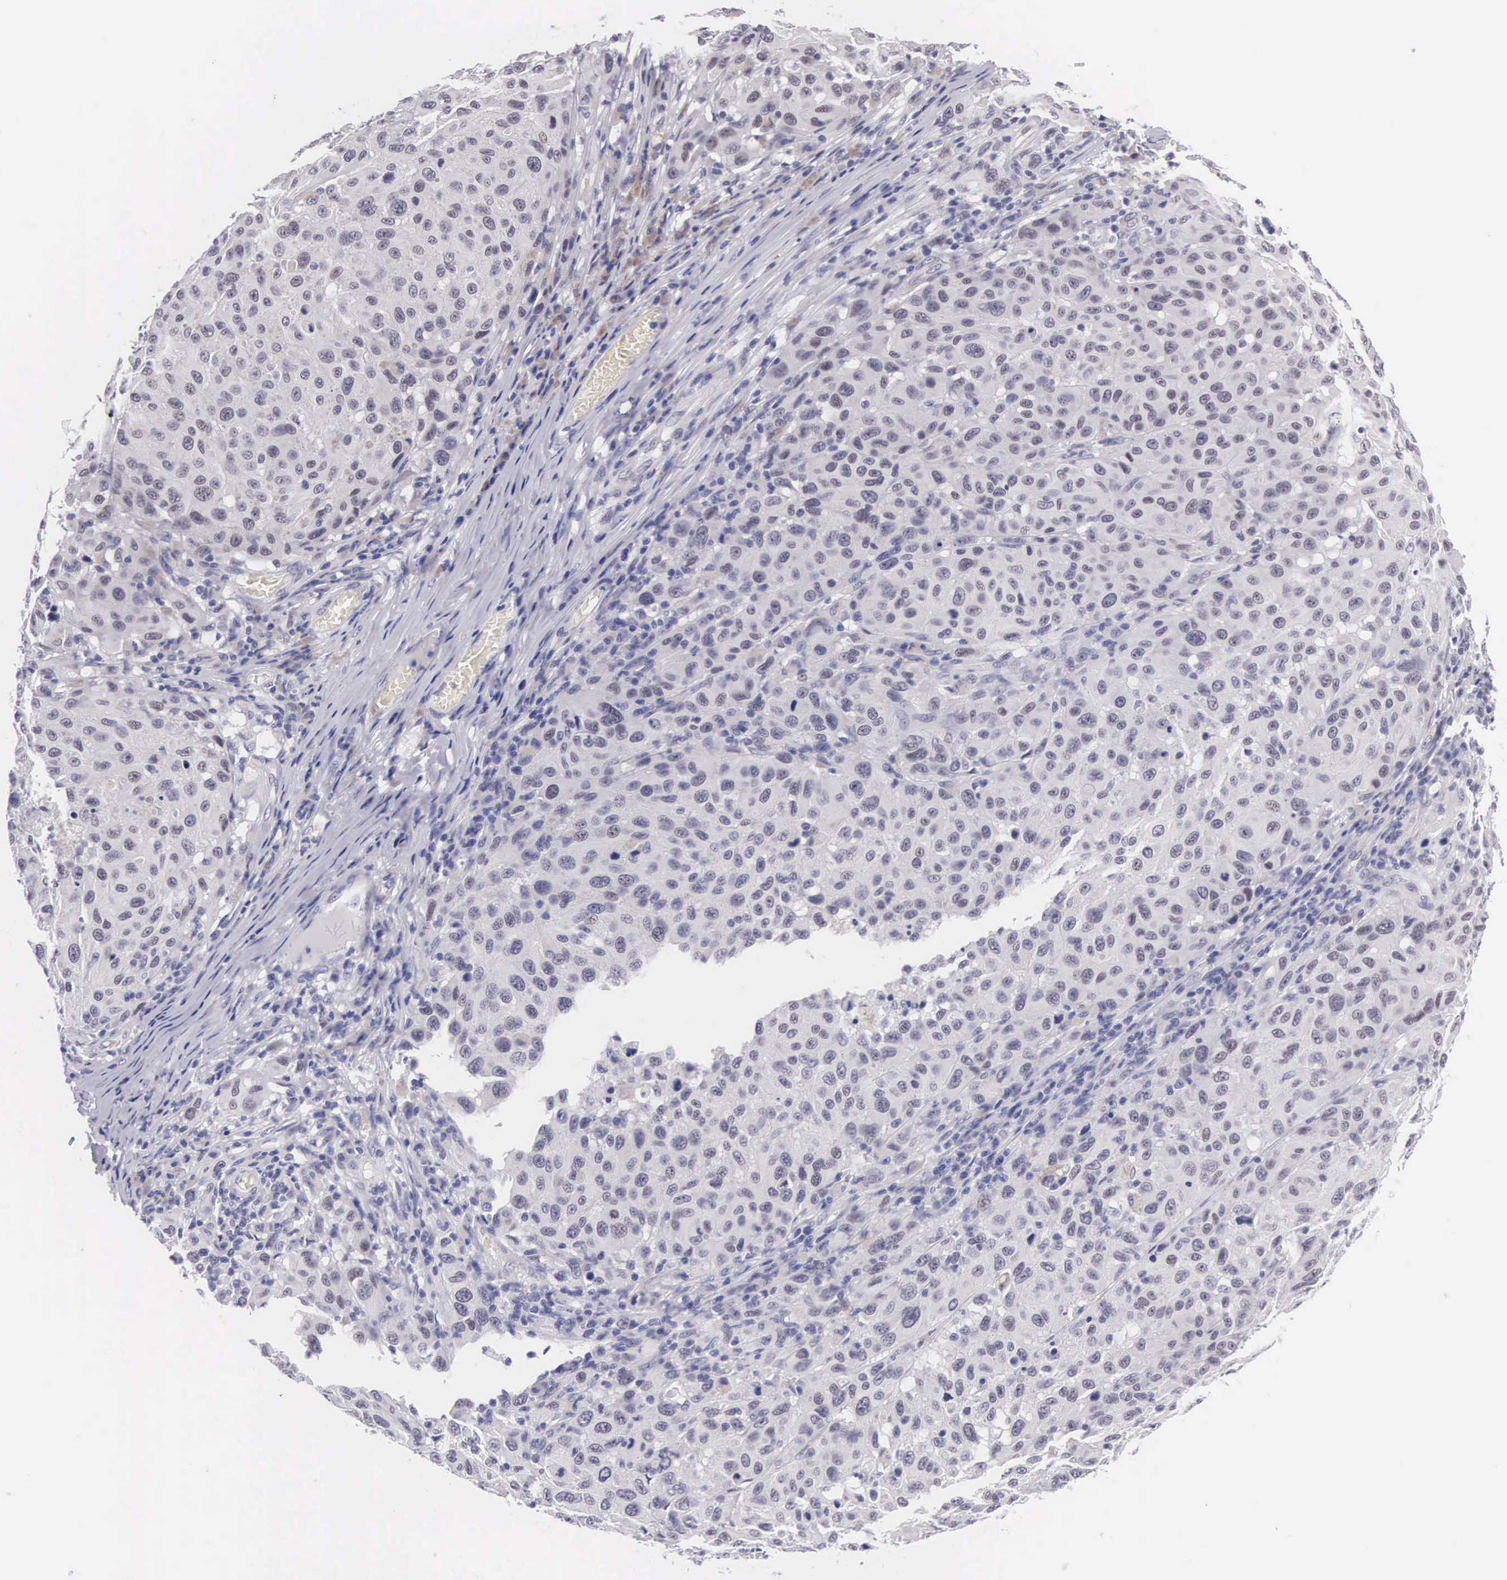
{"staining": {"intensity": "negative", "quantity": "none", "location": "none"}, "tissue": "melanoma", "cell_type": "Tumor cells", "image_type": "cancer", "snomed": [{"axis": "morphology", "description": "Malignant melanoma, NOS"}, {"axis": "topography", "description": "Skin"}], "caption": "Tumor cells show no significant protein expression in melanoma. Brightfield microscopy of IHC stained with DAB (3,3'-diaminobenzidine) (brown) and hematoxylin (blue), captured at high magnification.", "gene": "SOX11", "patient": {"sex": "female", "age": 77}}